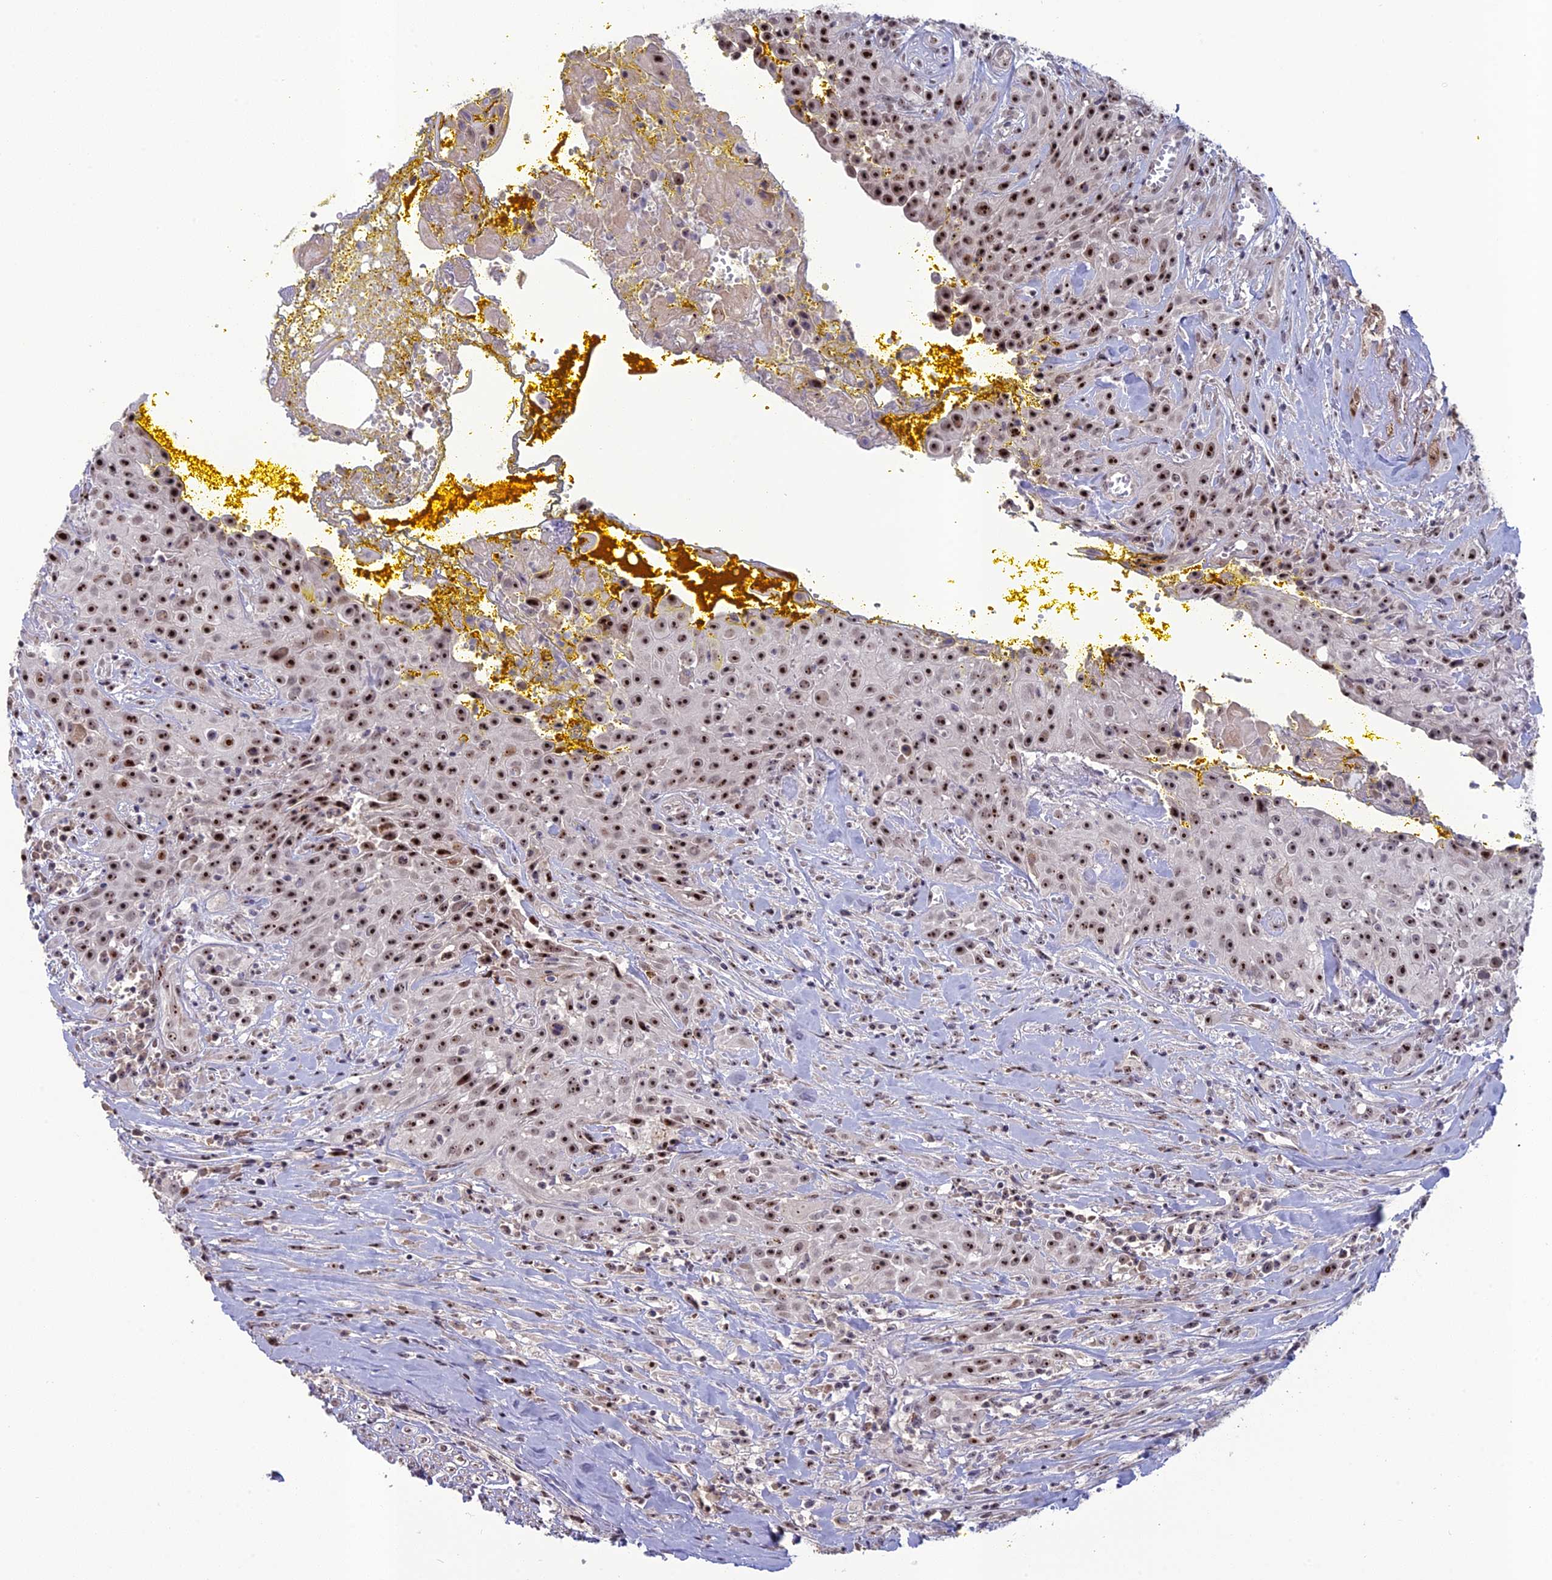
{"staining": {"intensity": "strong", "quantity": ">75%", "location": "nuclear"}, "tissue": "head and neck cancer", "cell_type": "Tumor cells", "image_type": "cancer", "snomed": [{"axis": "morphology", "description": "Squamous cell carcinoma, NOS"}, {"axis": "topography", "description": "Oral tissue"}, {"axis": "topography", "description": "Head-Neck"}], "caption": "Human head and neck squamous cell carcinoma stained for a protein (brown) exhibits strong nuclear positive staining in approximately >75% of tumor cells.", "gene": "FAM131A", "patient": {"sex": "female", "age": 82}}